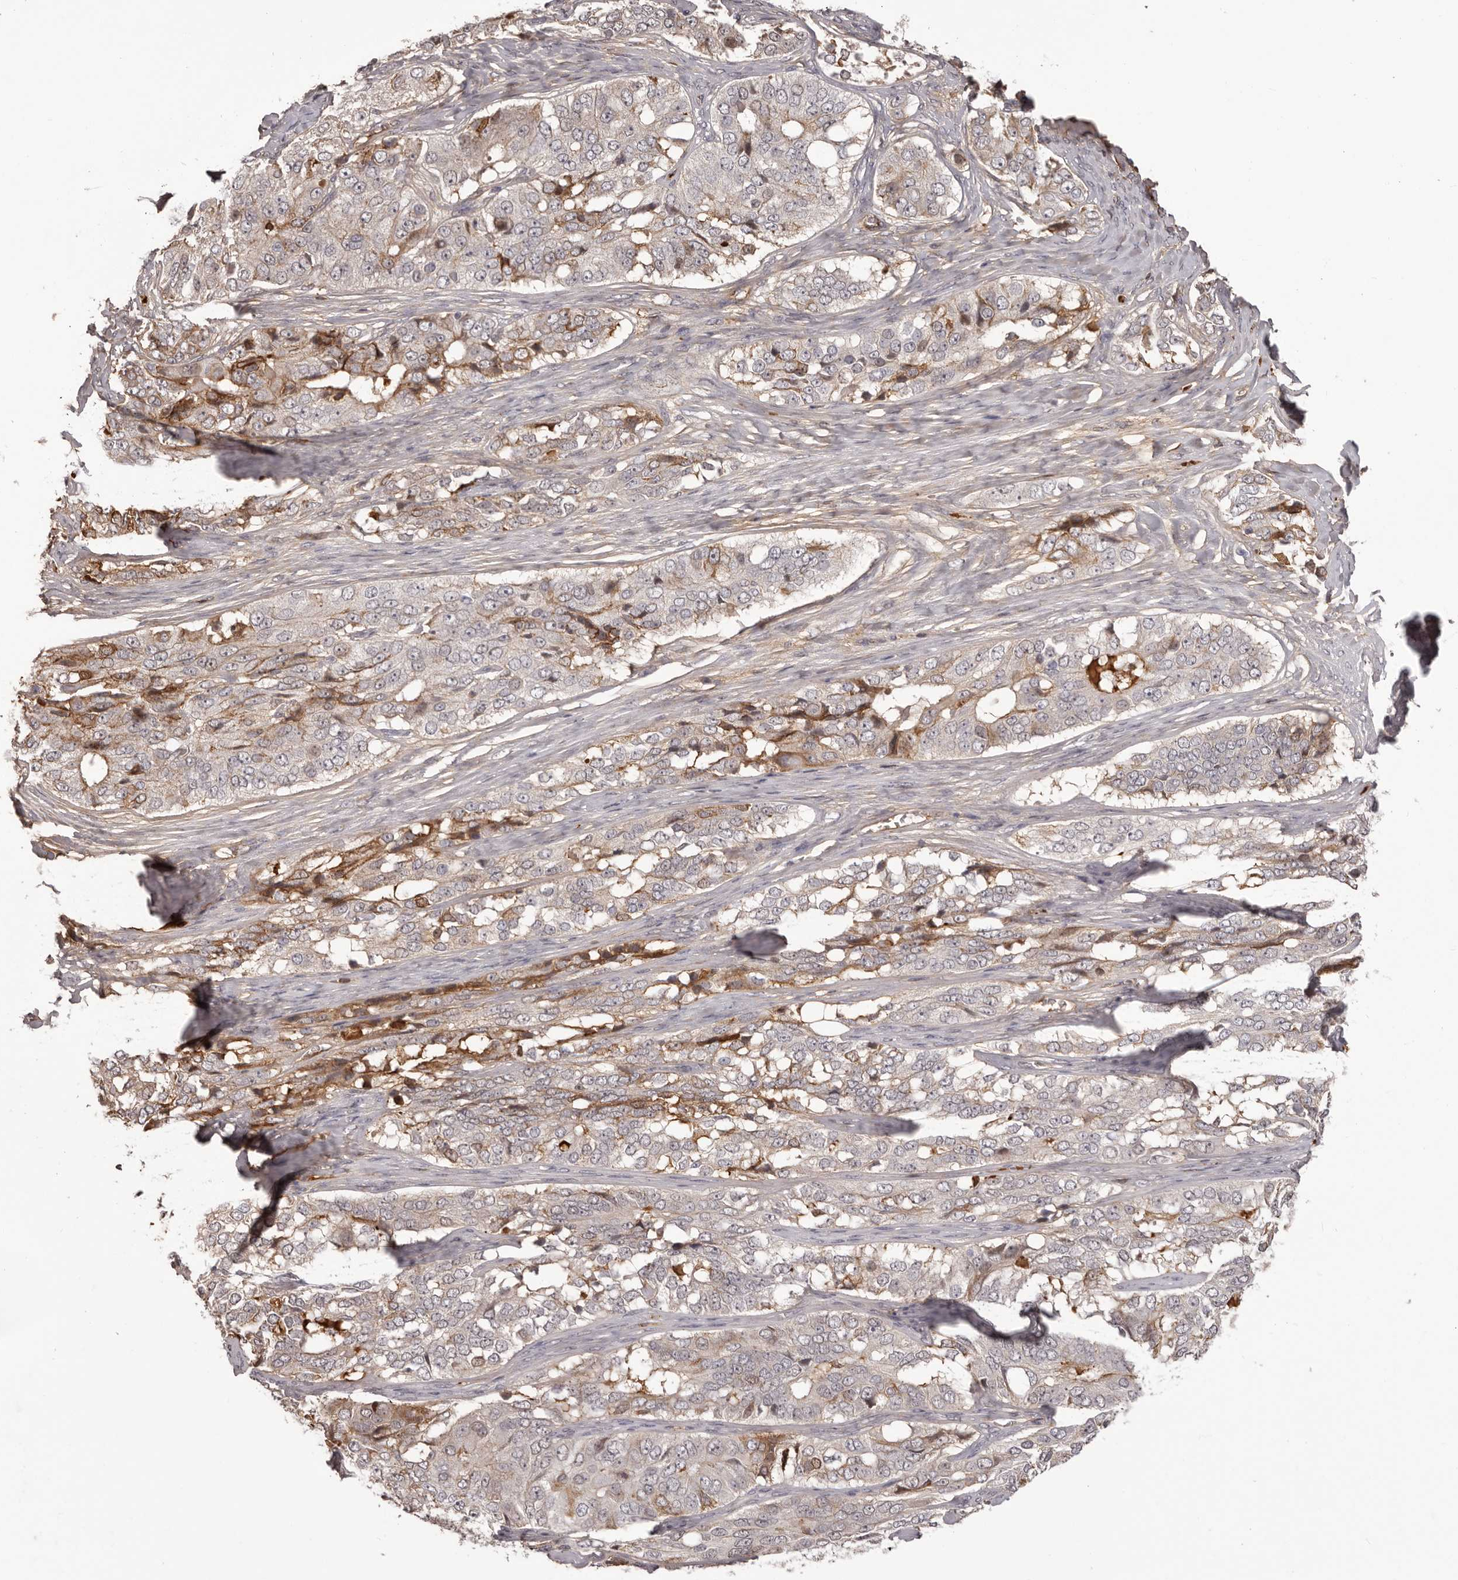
{"staining": {"intensity": "moderate", "quantity": "<25%", "location": "cytoplasmic/membranous"}, "tissue": "ovarian cancer", "cell_type": "Tumor cells", "image_type": "cancer", "snomed": [{"axis": "morphology", "description": "Carcinoma, endometroid"}, {"axis": "topography", "description": "Ovary"}], "caption": "A micrograph of human ovarian endometroid carcinoma stained for a protein reveals moderate cytoplasmic/membranous brown staining in tumor cells.", "gene": "OTUD3", "patient": {"sex": "female", "age": 51}}